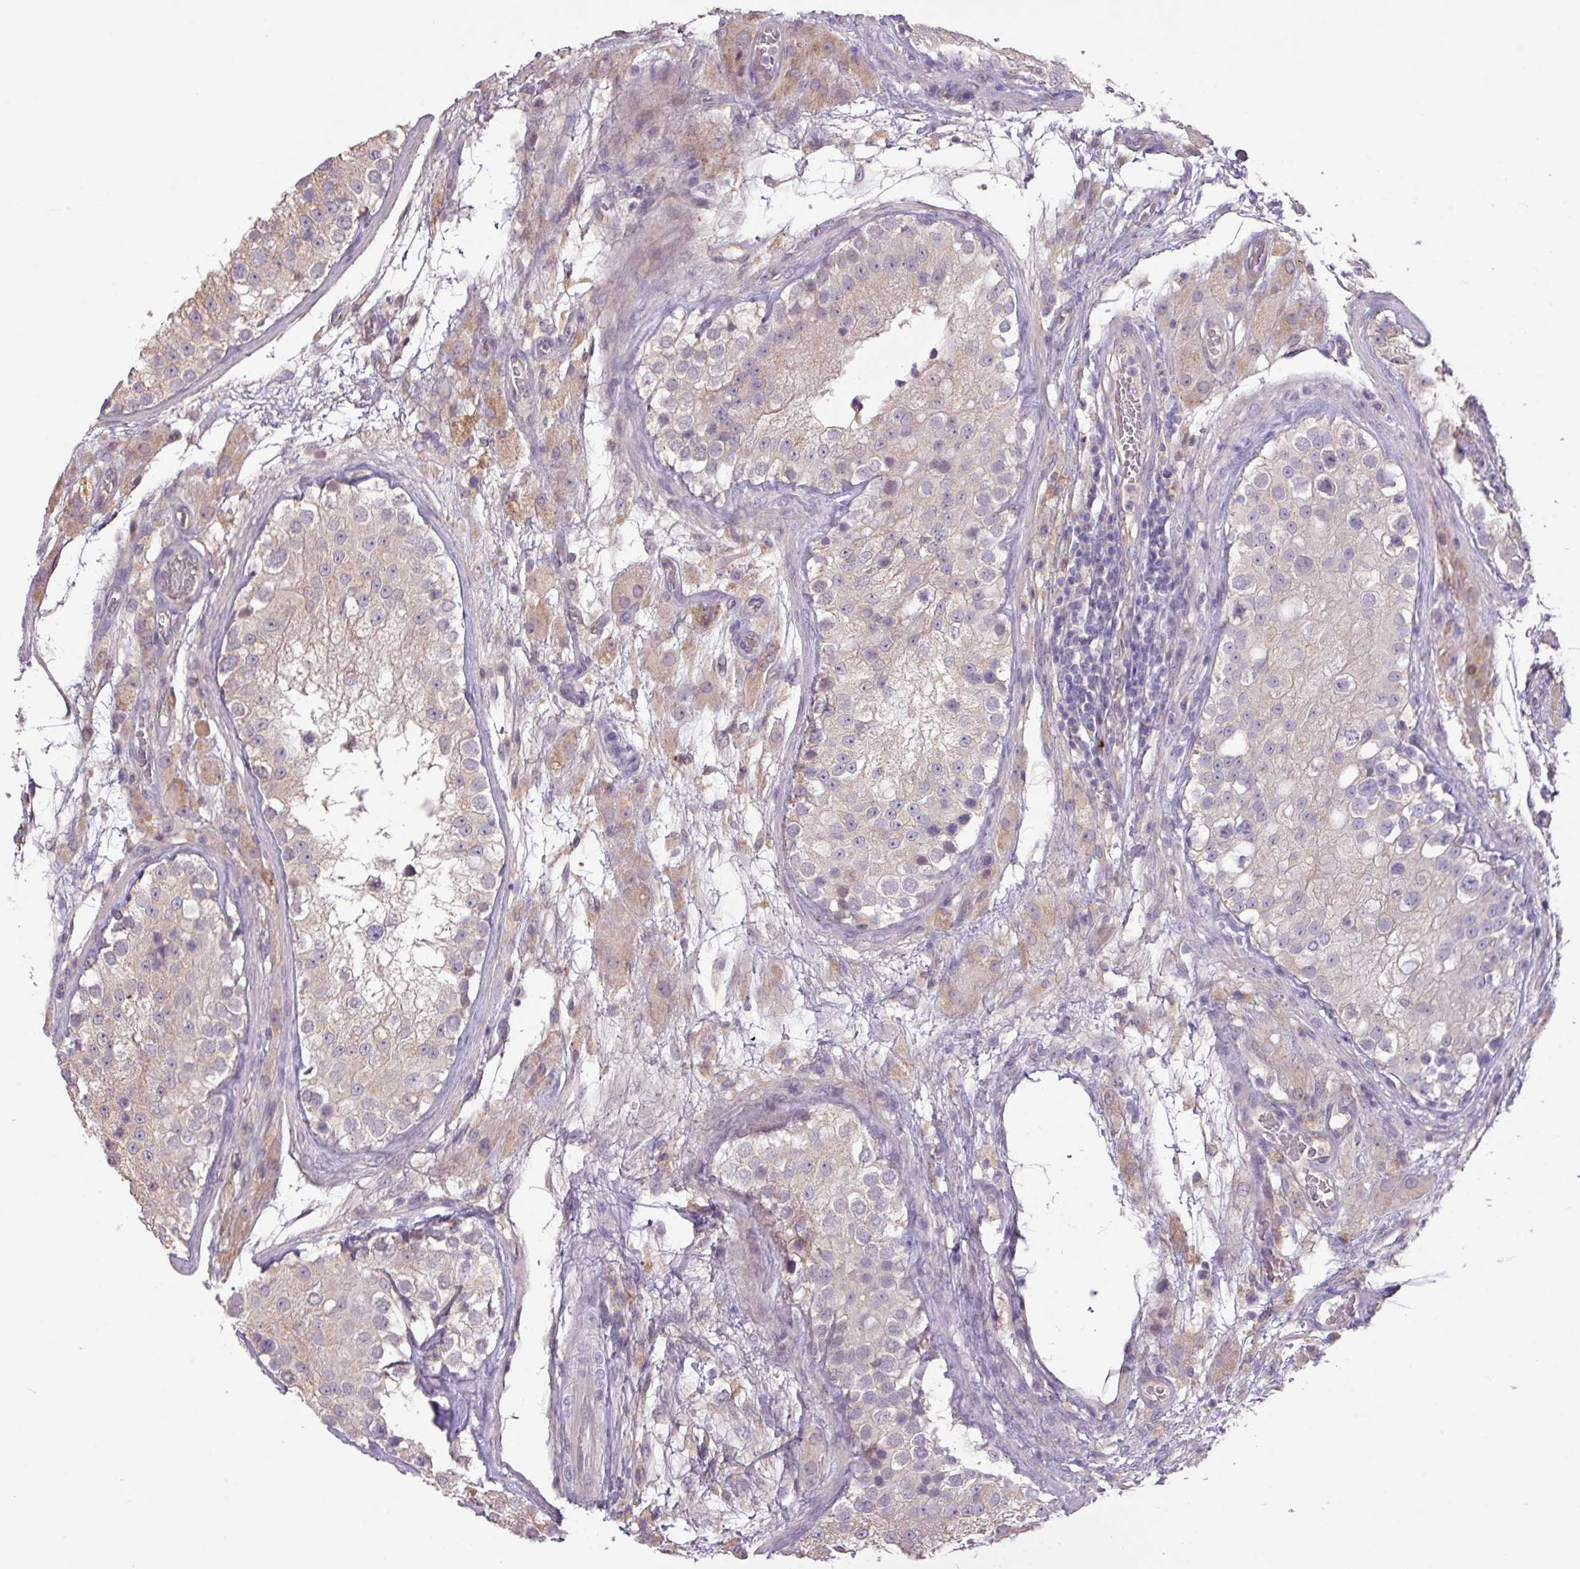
{"staining": {"intensity": "weak", "quantity": "25%-75%", "location": "cytoplasmic/membranous"}, "tissue": "testis", "cell_type": "Cells in seminiferous ducts", "image_type": "normal", "snomed": [{"axis": "morphology", "description": "Normal tissue, NOS"}, {"axis": "topography", "description": "Testis"}], "caption": "High-magnification brightfield microscopy of normal testis stained with DAB (3,3'-diaminobenzidine) (brown) and counterstained with hematoxylin (blue). cells in seminiferous ducts exhibit weak cytoplasmic/membranous expression is present in about25%-75% of cells.", "gene": "PRADC1", "patient": {"sex": "male", "age": 26}}